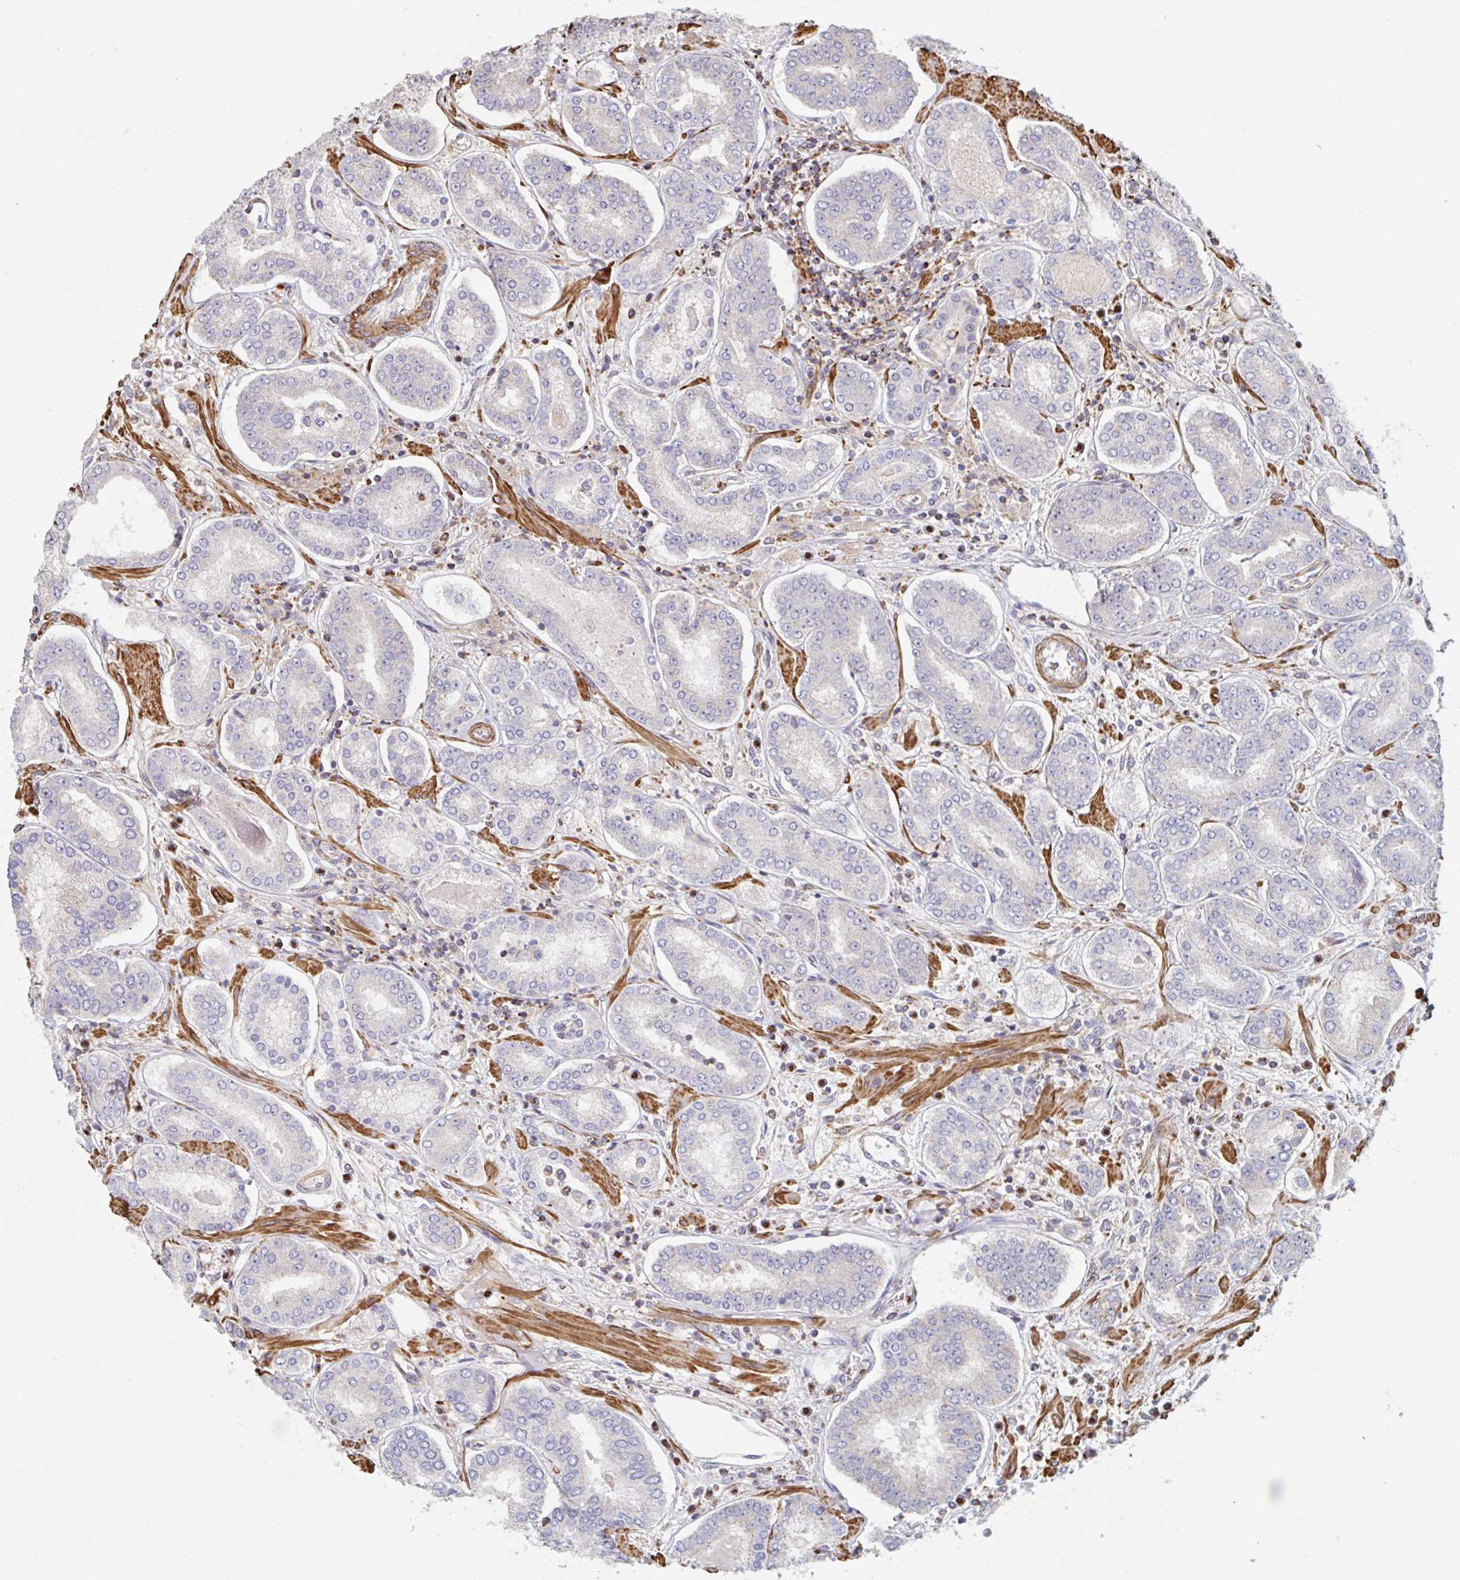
{"staining": {"intensity": "negative", "quantity": "none", "location": "none"}, "tissue": "prostate cancer", "cell_type": "Tumor cells", "image_type": "cancer", "snomed": [{"axis": "morphology", "description": "Adenocarcinoma, High grade"}, {"axis": "topography", "description": "Prostate"}], "caption": "Immunohistochemical staining of prostate cancer reveals no significant expression in tumor cells.", "gene": "FZD2", "patient": {"sex": "male", "age": 72}}